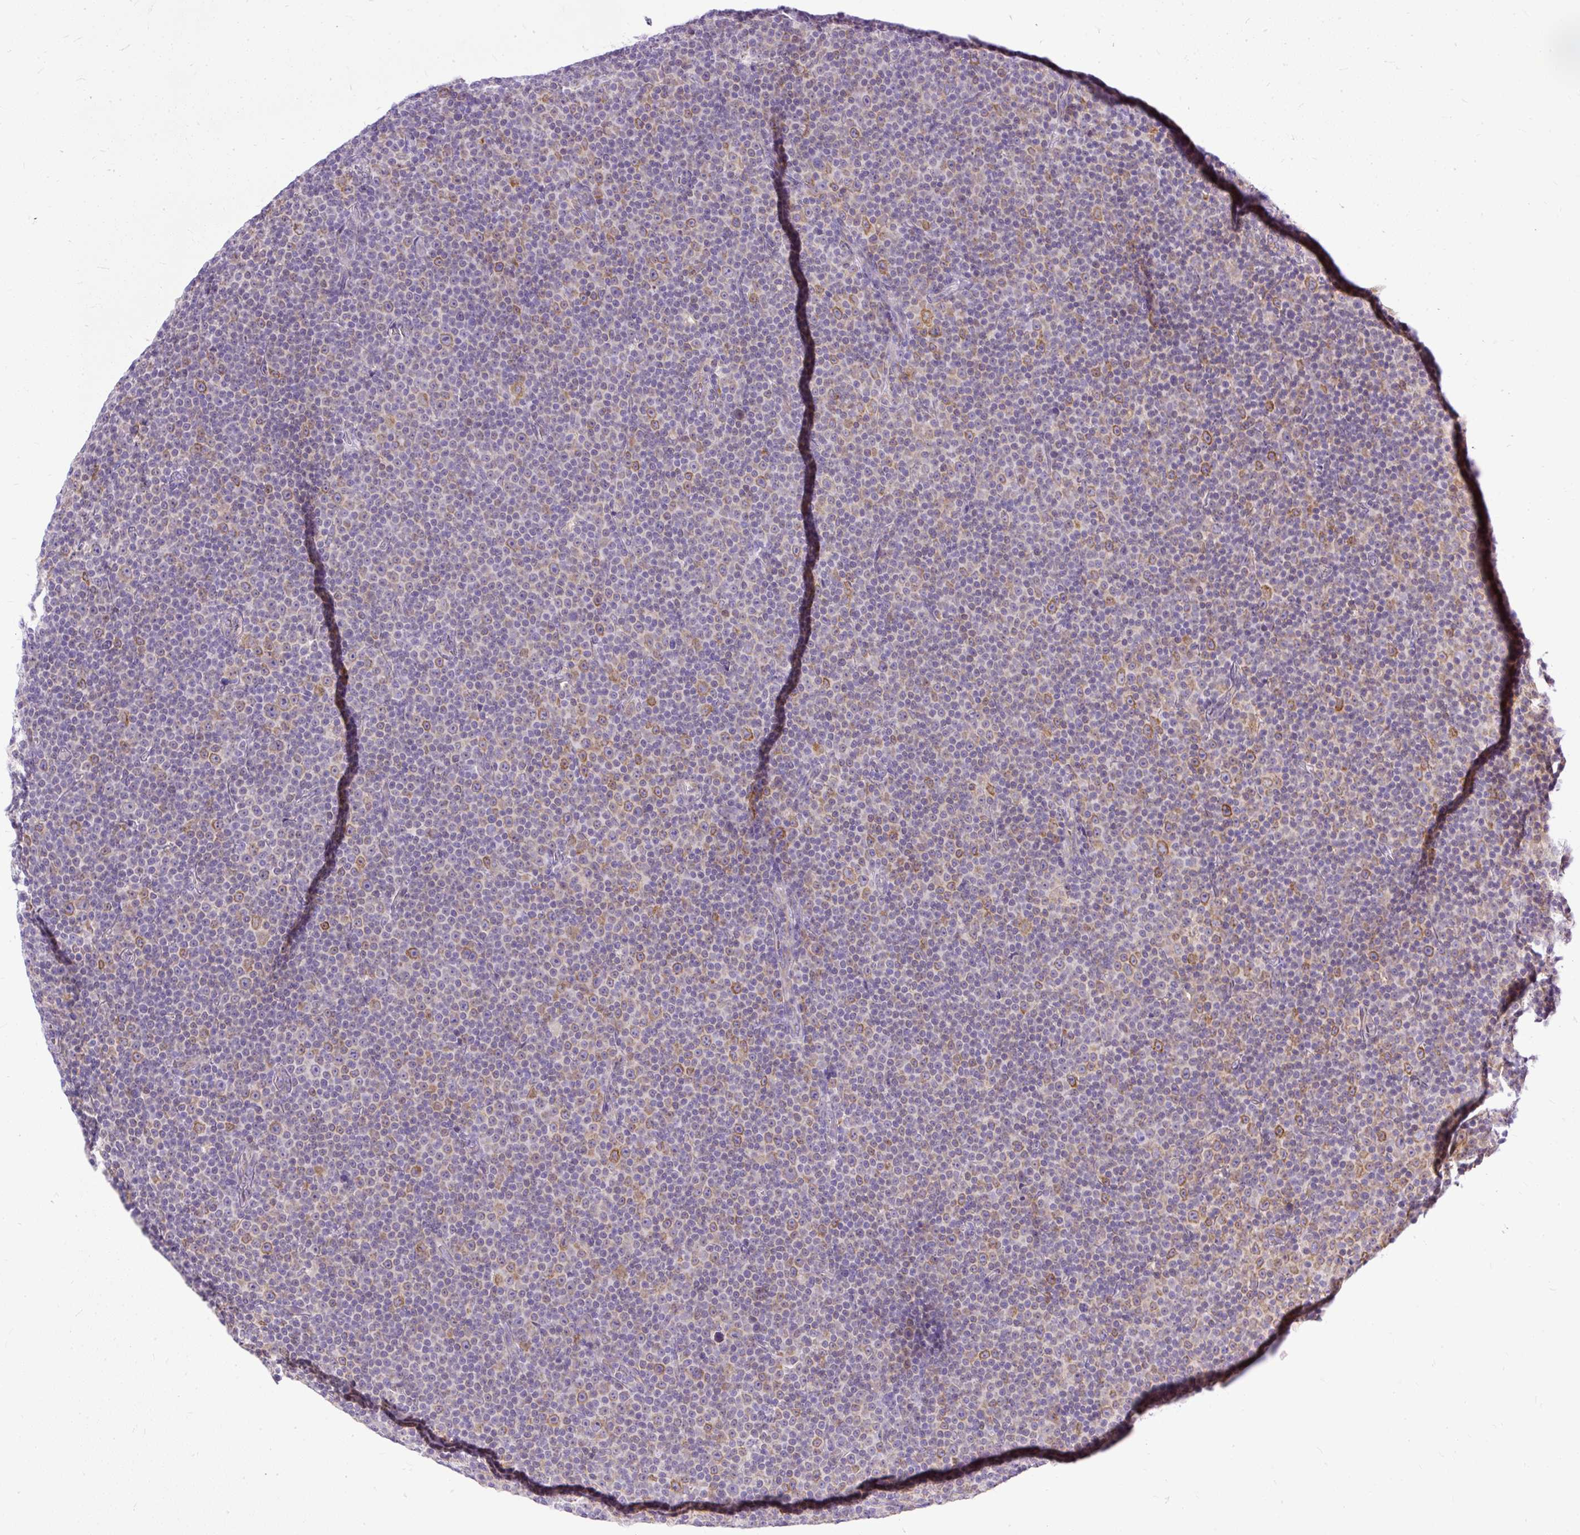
{"staining": {"intensity": "moderate", "quantity": "<25%", "location": "cytoplasmic/membranous"}, "tissue": "lymphoma", "cell_type": "Tumor cells", "image_type": "cancer", "snomed": [{"axis": "morphology", "description": "Malignant lymphoma, non-Hodgkin's type, Low grade"}, {"axis": "topography", "description": "Lymph node"}], "caption": "A brown stain shows moderate cytoplasmic/membranous expression of a protein in human lymphoma tumor cells. Ihc stains the protein of interest in brown and the nuclei are stained blue.", "gene": "AMFR", "patient": {"sex": "female", "age": 67}}